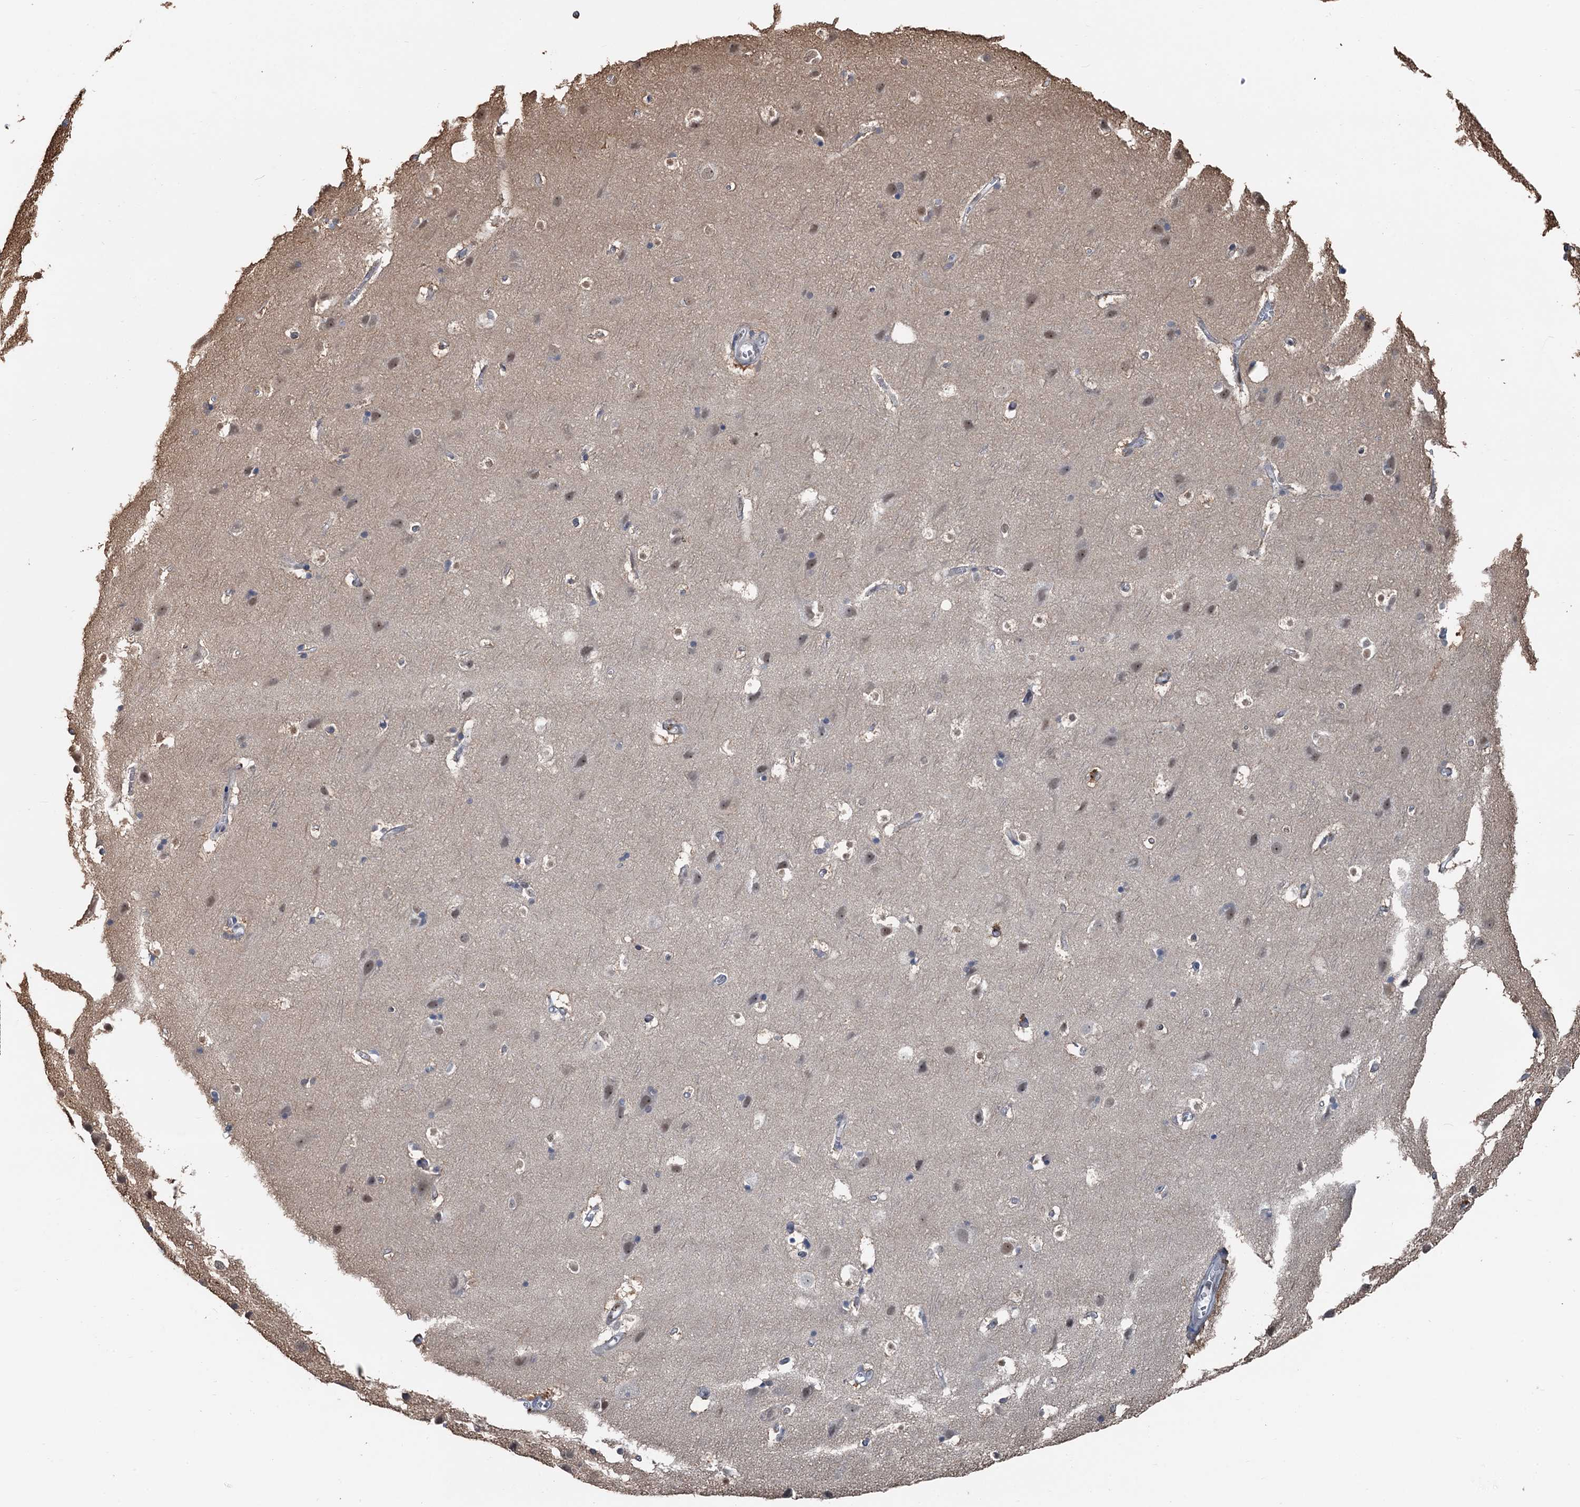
{"staining": {"intensity": "negative", "quantity": "none", "location": "none"}, "tissue": "cerebral cortex", "cell_type": "Endothelial cells", "image_type": "normal", "snomed": [{"axis": "morphology", "description": "Normal tissue, NOS"}, {"axis": "topography", "description": "Cerebral cortex"}], "caption": "Cerebral cortex stained for a protein using immunohistochemistry displays no staining endothelial cells.", "gene": "CFDP1", "patient": {"sex": "male", "age": 54}}